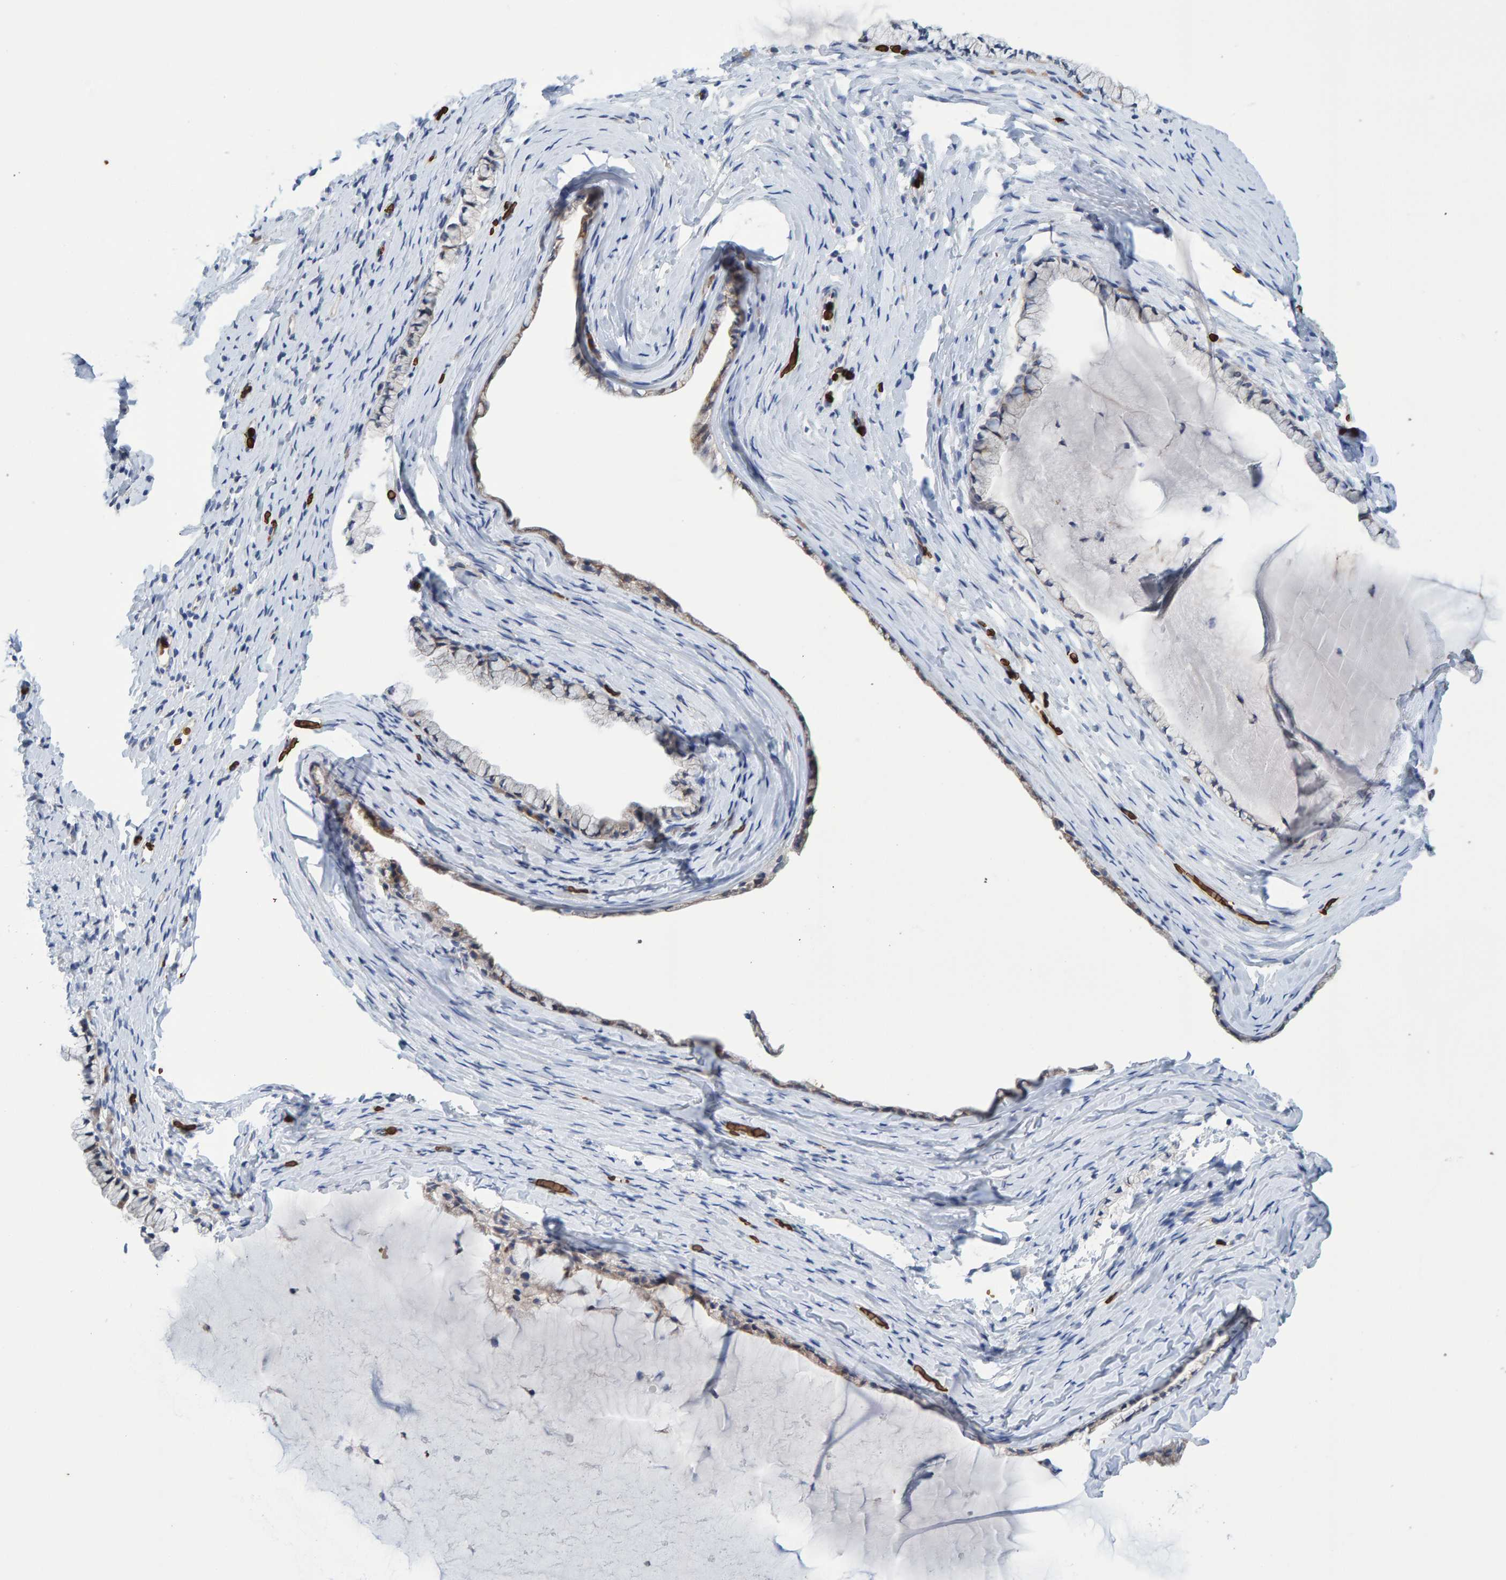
{"staining": {"intensity": "weak", "quantity": ">75%", "location": "cytoplasmic/membranous"}, "tissue": "cervix", "cell_type": "Glandular cells", "image_type": "normal", "snomed": [{"axis": "morphology", "description": "Normal tissue, NOS"}, {"axis": "topography", "description": "Cervix"}], "caption": "Immunohistochemistry (IHC) photomicrograph of benign cervix stained for a protein (brown), which displays low levels of weak cytoplasmic/membranous positivity in approximately >75% of glandular cells.", "gene": "VPS9D1", "patient": {"sex": "female", "age": 72}}